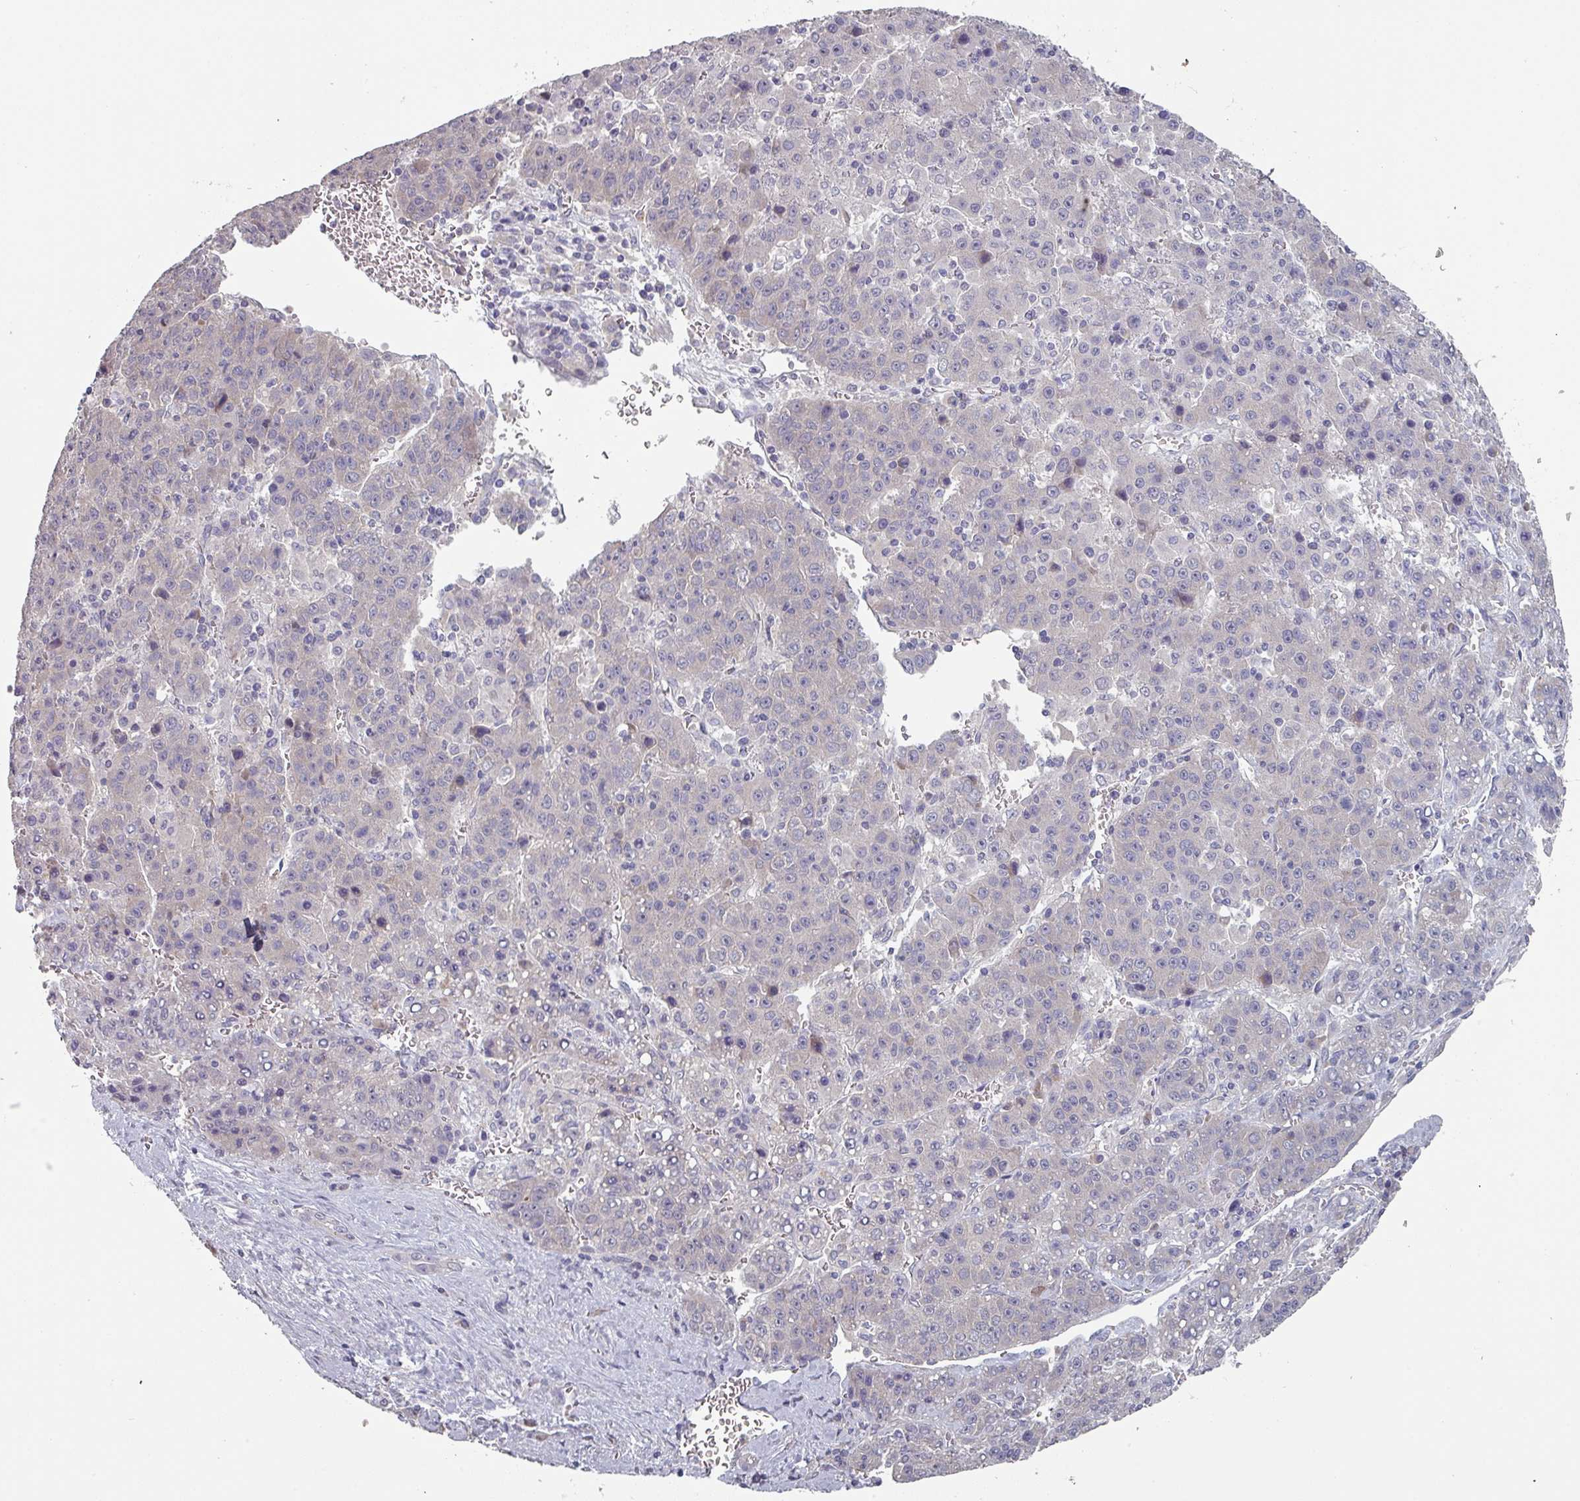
{"staining": {"intensity": "negative", "quantity": "none", "location": "none"}, "tissue": "liver cancer", "cell_type": "Tumor cells", "image_type": "cancer", "snomed": [{"axis": "morphology", "description": "Carcinoma, Hepatocellular, NOS"}, {"axis": "topography", "description": "Liver"}], "caption": "Tumor cells show no significant protein staining in hepatocellular carcinoma (liver).", "gene": "PRAMEF8", "patient": {"sex": "female", "age": 53}}